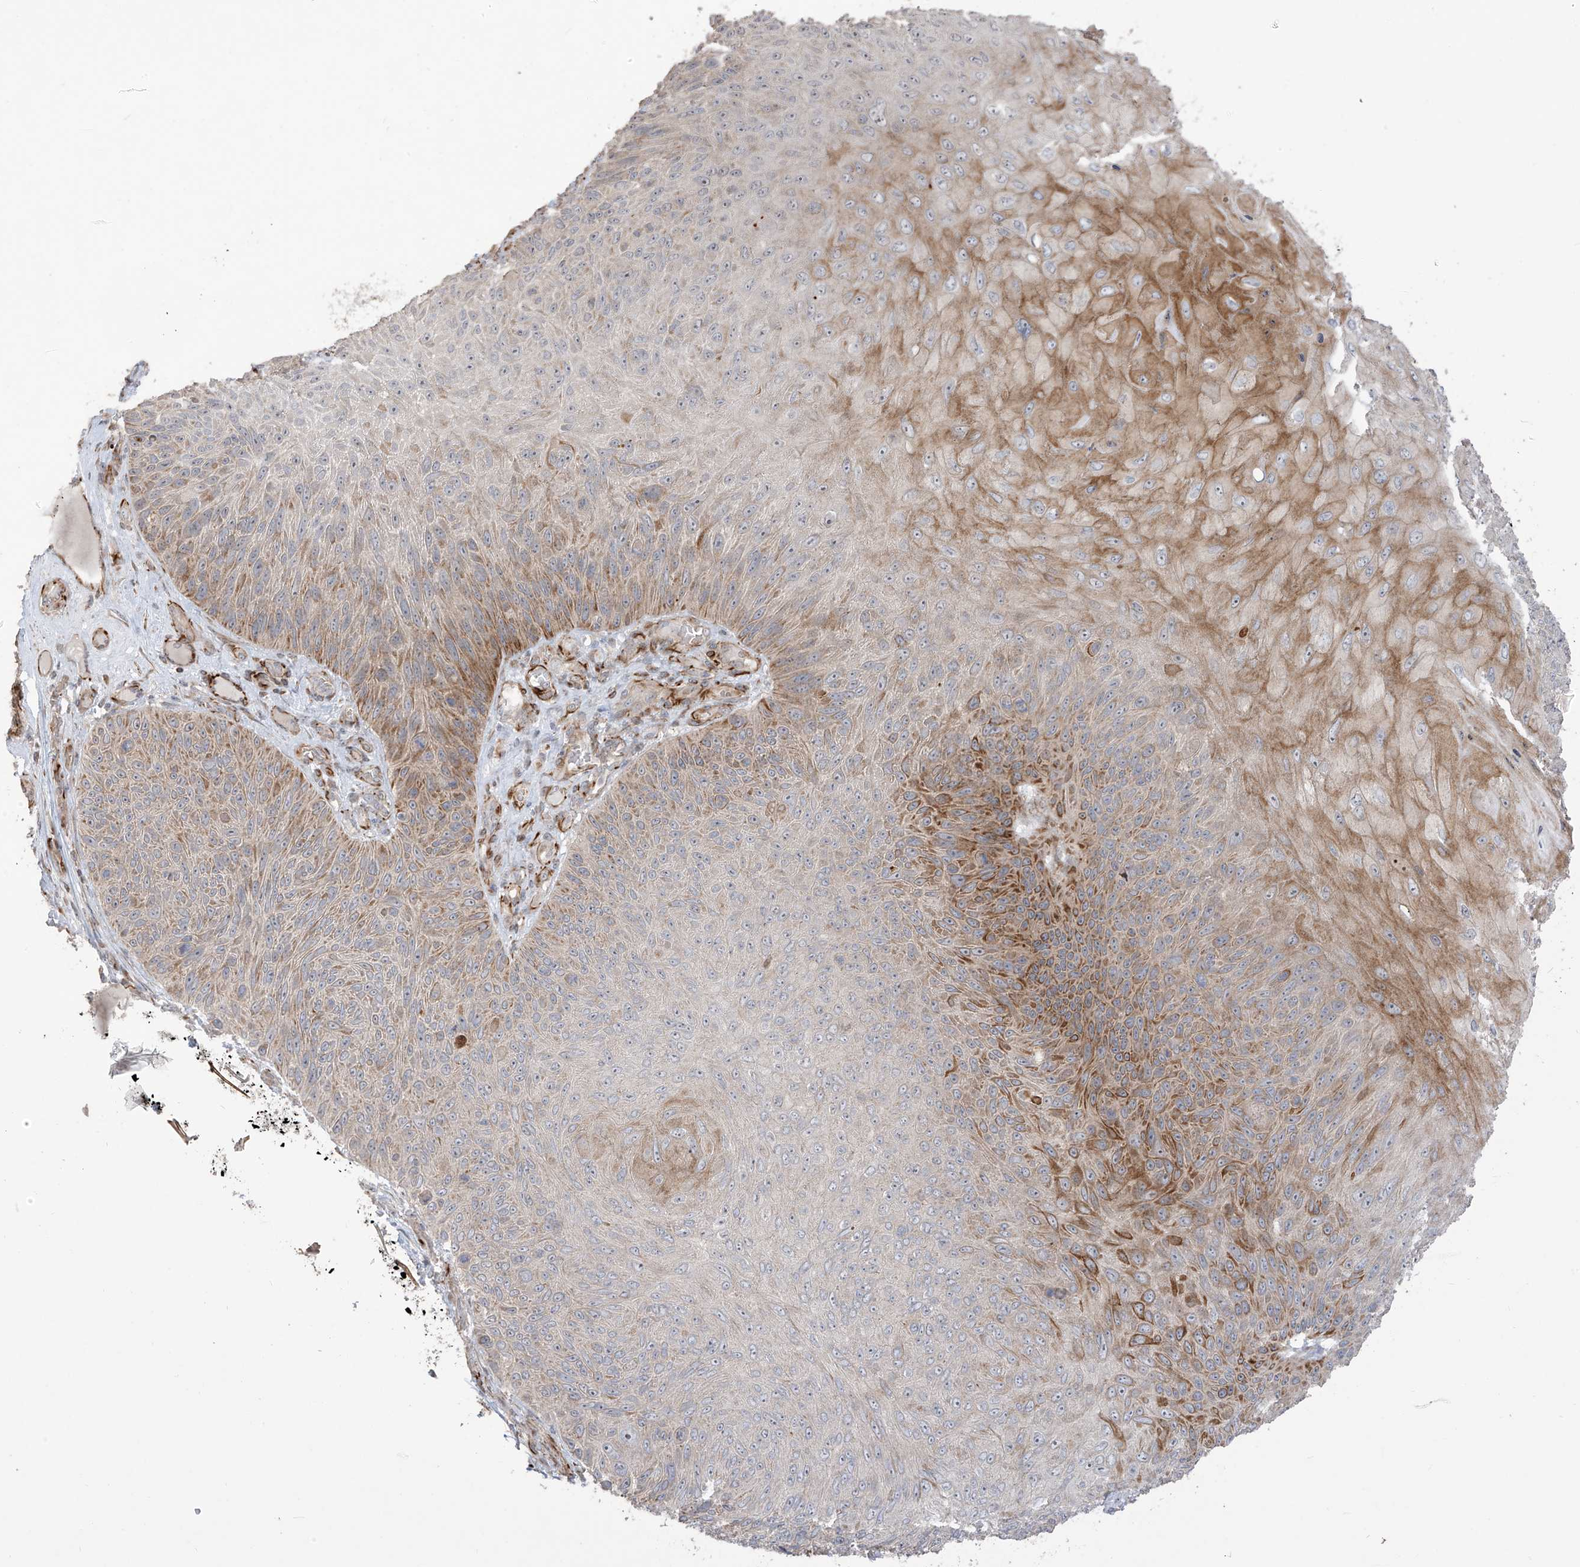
{"staining": {"intensity": "moderate", "quantity": "25%-75%", "location": "cytoplasmic/membranous"}, "tissue": "skin cancer", "cell_type": "Tumor cells", "image_type": "cancer", "snomed": [{"axis": "morphology", "description": "Squamous cell carcinoma, NOS"}, {"axis": "topography", "description": "Skin"}], "caption": "High-magnification brightfield microscopy of skin squamous cell carcinoma stained with DAB (brown) and counterstained with hematoxylin (blue). tumor cells exhibit moderate cytoplasmic/membranous positivity is seen in approximately25%-75% of cells.", "gene": "DCDC2", "patient": {"sex": "female", "age": 88}}